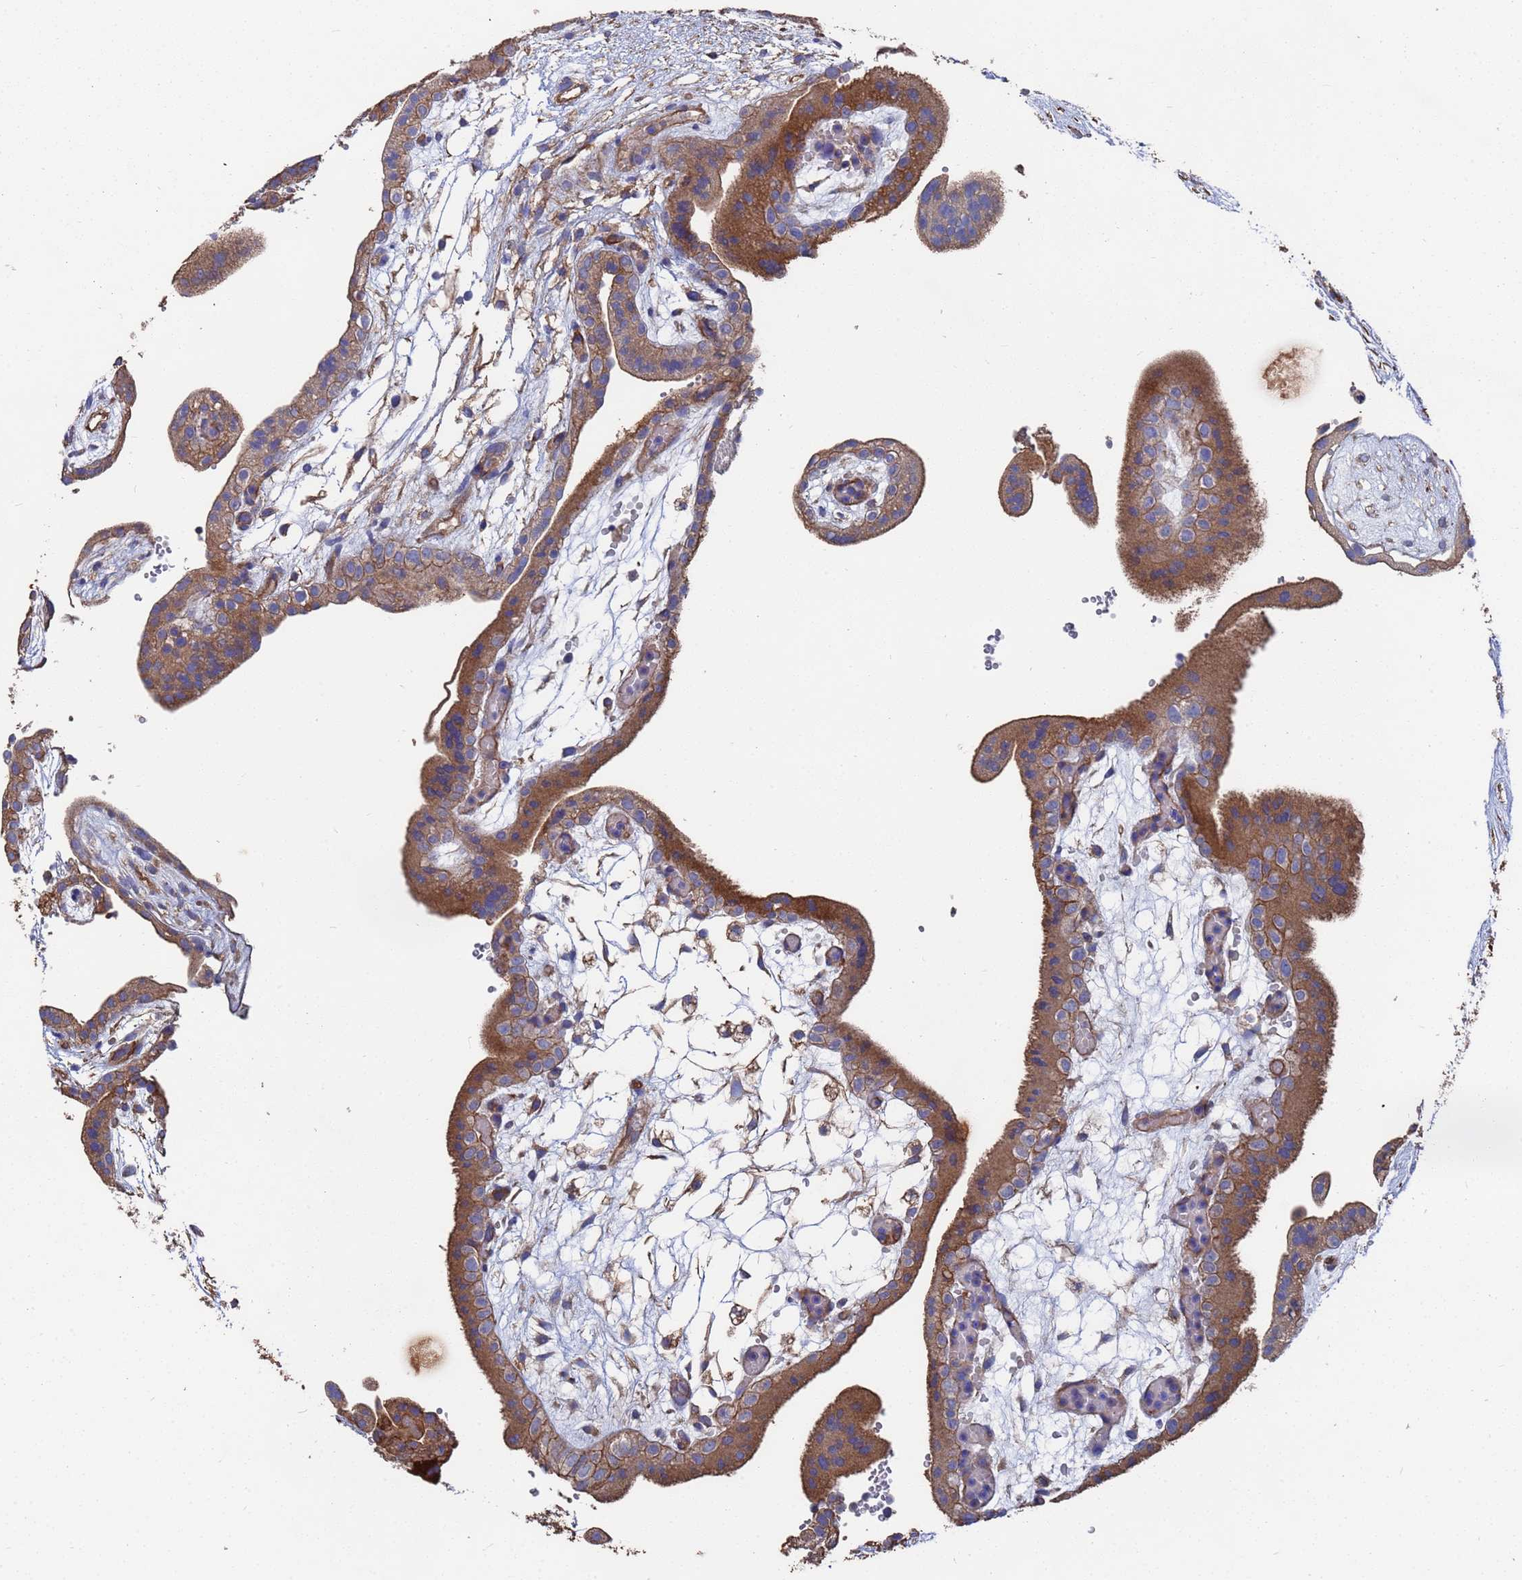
{"staining": {"intensity": "moderate", "quantity": ">75%", "location": "cytoplasmic/membranous"}, "tissue": "placenta", "cell_type": "Decidual cells", "image_type": "normal", "snomed": [{"axis": "morphology", "description": "Normal tissue, NOS"}, {"axis": "topography", "description": "Placenta"}], "caption": "A high-resolution histopathology image shows immunohistochemistry staining of benign placenta, which shows moderate cytoplasmic/membranous expression in about >75% of decidual cells. Nuclei are stained in blue.", "gene": "PYCR1", "patient": {"sex": "female", "age": 18}}